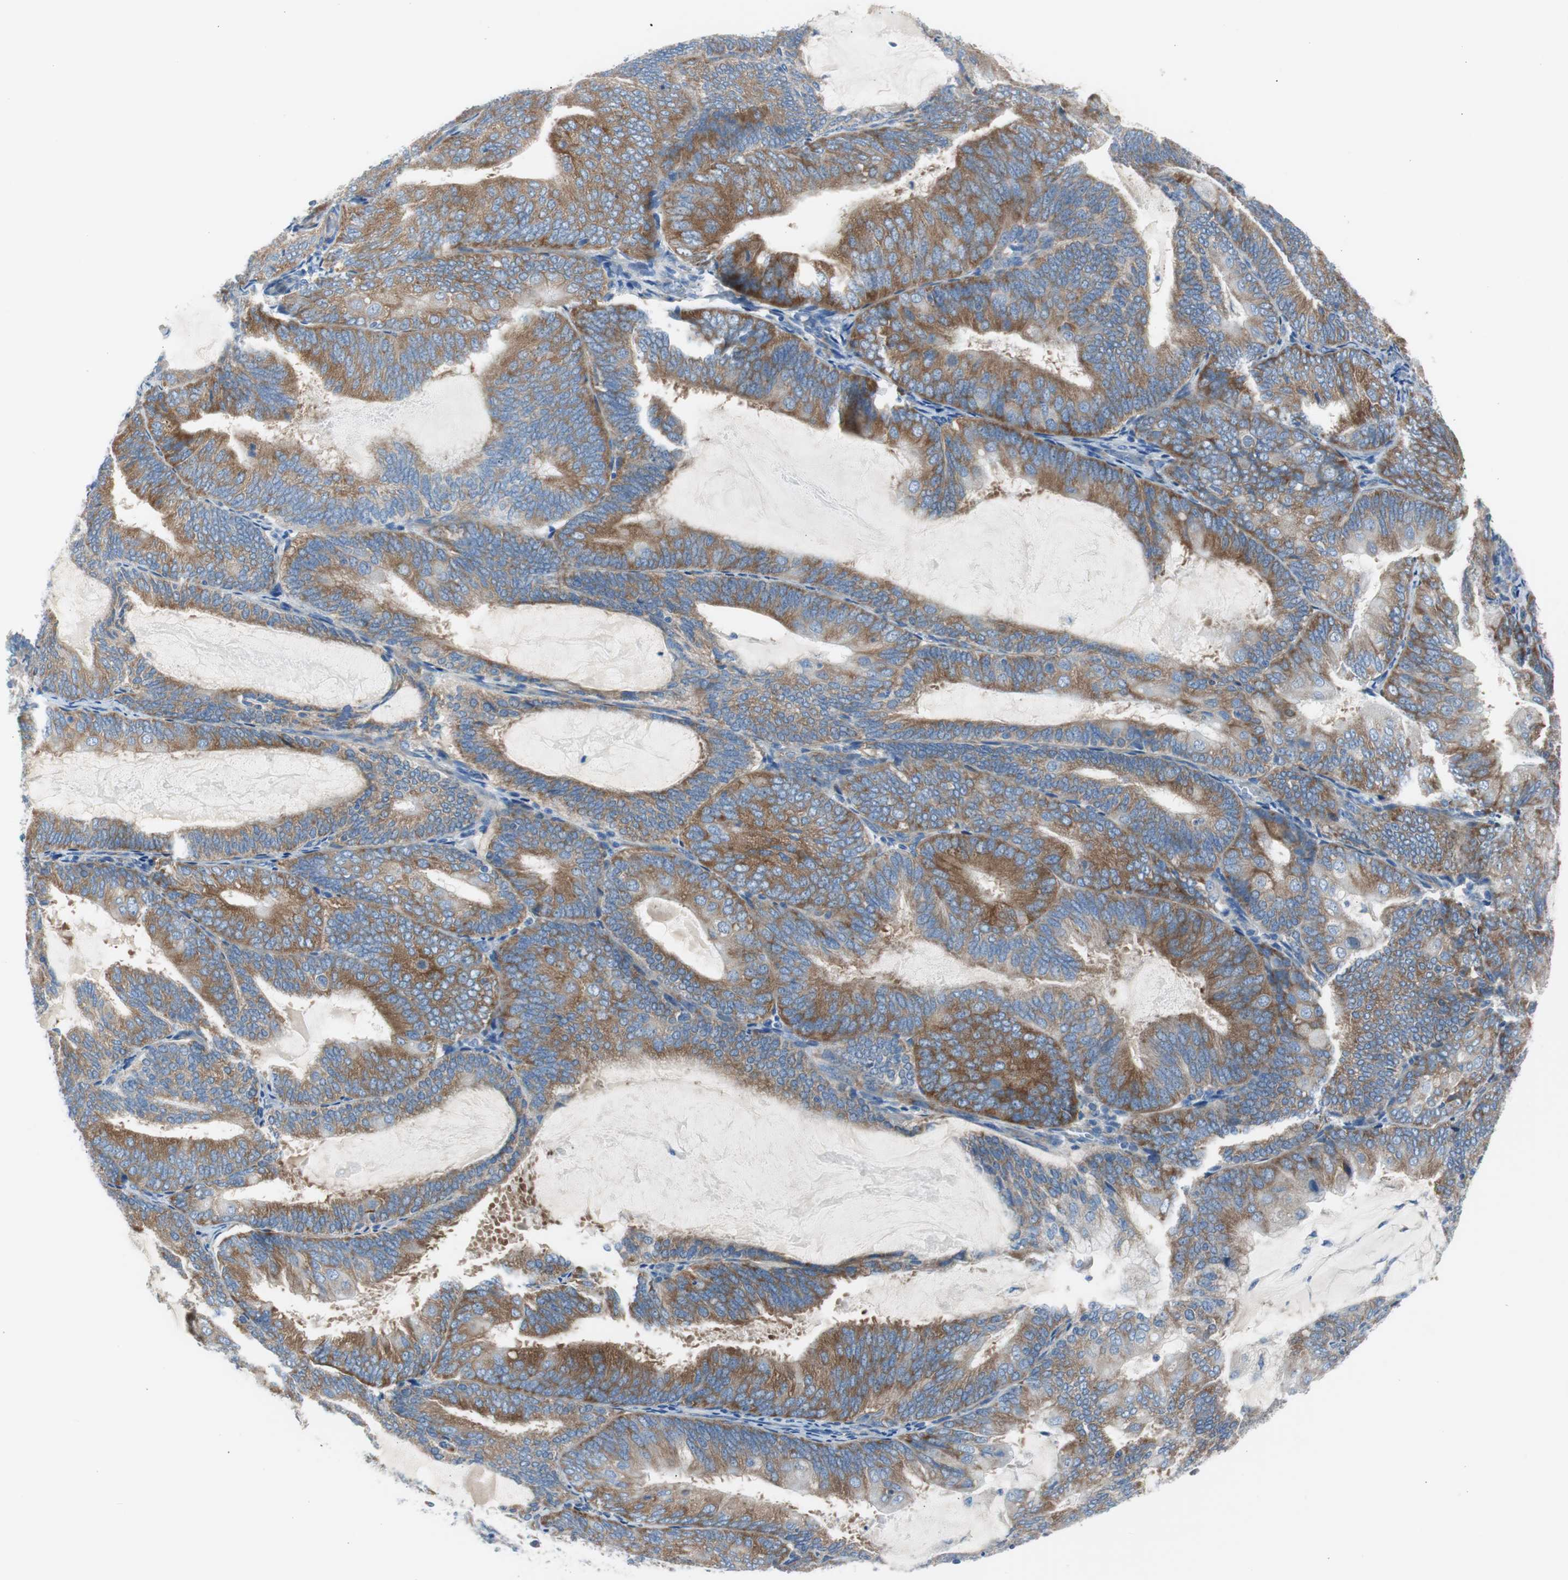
{"staining": {"intensity": "strong", "quantity": "25%-75%", "location": "cytoplasmic/membranous"}, "tissue": "endometrial cancer", "cell_type": "Tumor cells", "image_type": "cancer", "snomed": [{"axis": "morphology", "description": "Adenocarcinoma, NOS"}, {"axis": "topography", "description": "Endometrium"}], "caption": "This is a photomicrograph of IHC staining of endometrial cancer (adenocarcinoma), which shows strong positivity in the cytoplasmic/membranous of tumor cells.", "gene": "RPS12", "patient": {"sex": "female", "age": 81}}